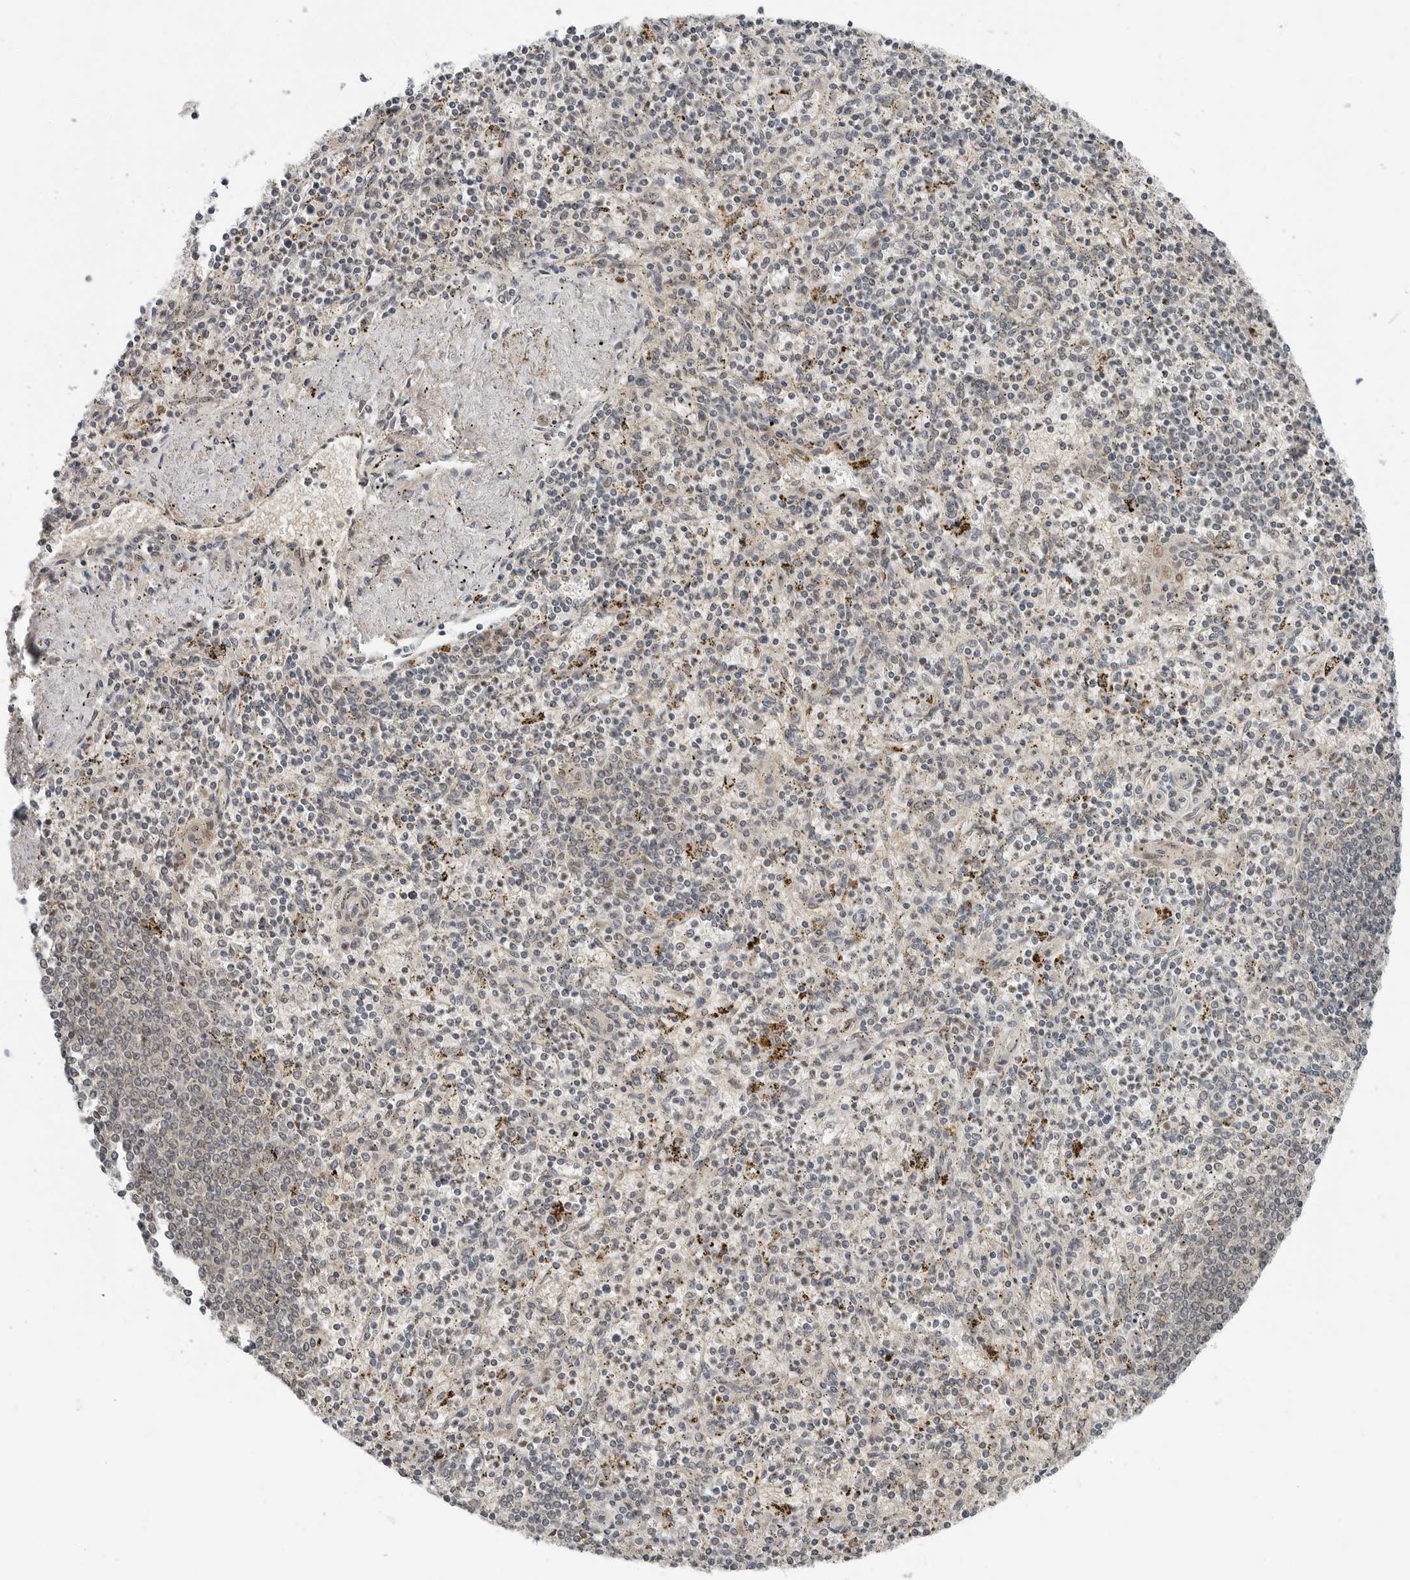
{"staining": {"intensity": "negative", "quantity": "none", "location": "none"}, "tissue": "spleen", "cell_type": "Cells in red pulp", "image_type": "normal", "snomed": [{"axis": "morphology", "description": "Normal tissue, NOS"}, {"axis": "topography", "description": "Spleen"}], "caption": "IHC image of unremarkable human spleen stained for a protein (brown), which reveals no expression in cells in red pulp. (Stains: DAB immunohistochemistry (IHC) with hematoxylin counter stain, Microscopy: brightfield microscopy at high magnification).", "gene": "FCRLB", "patient": {"sex": "male", "age": 72}}